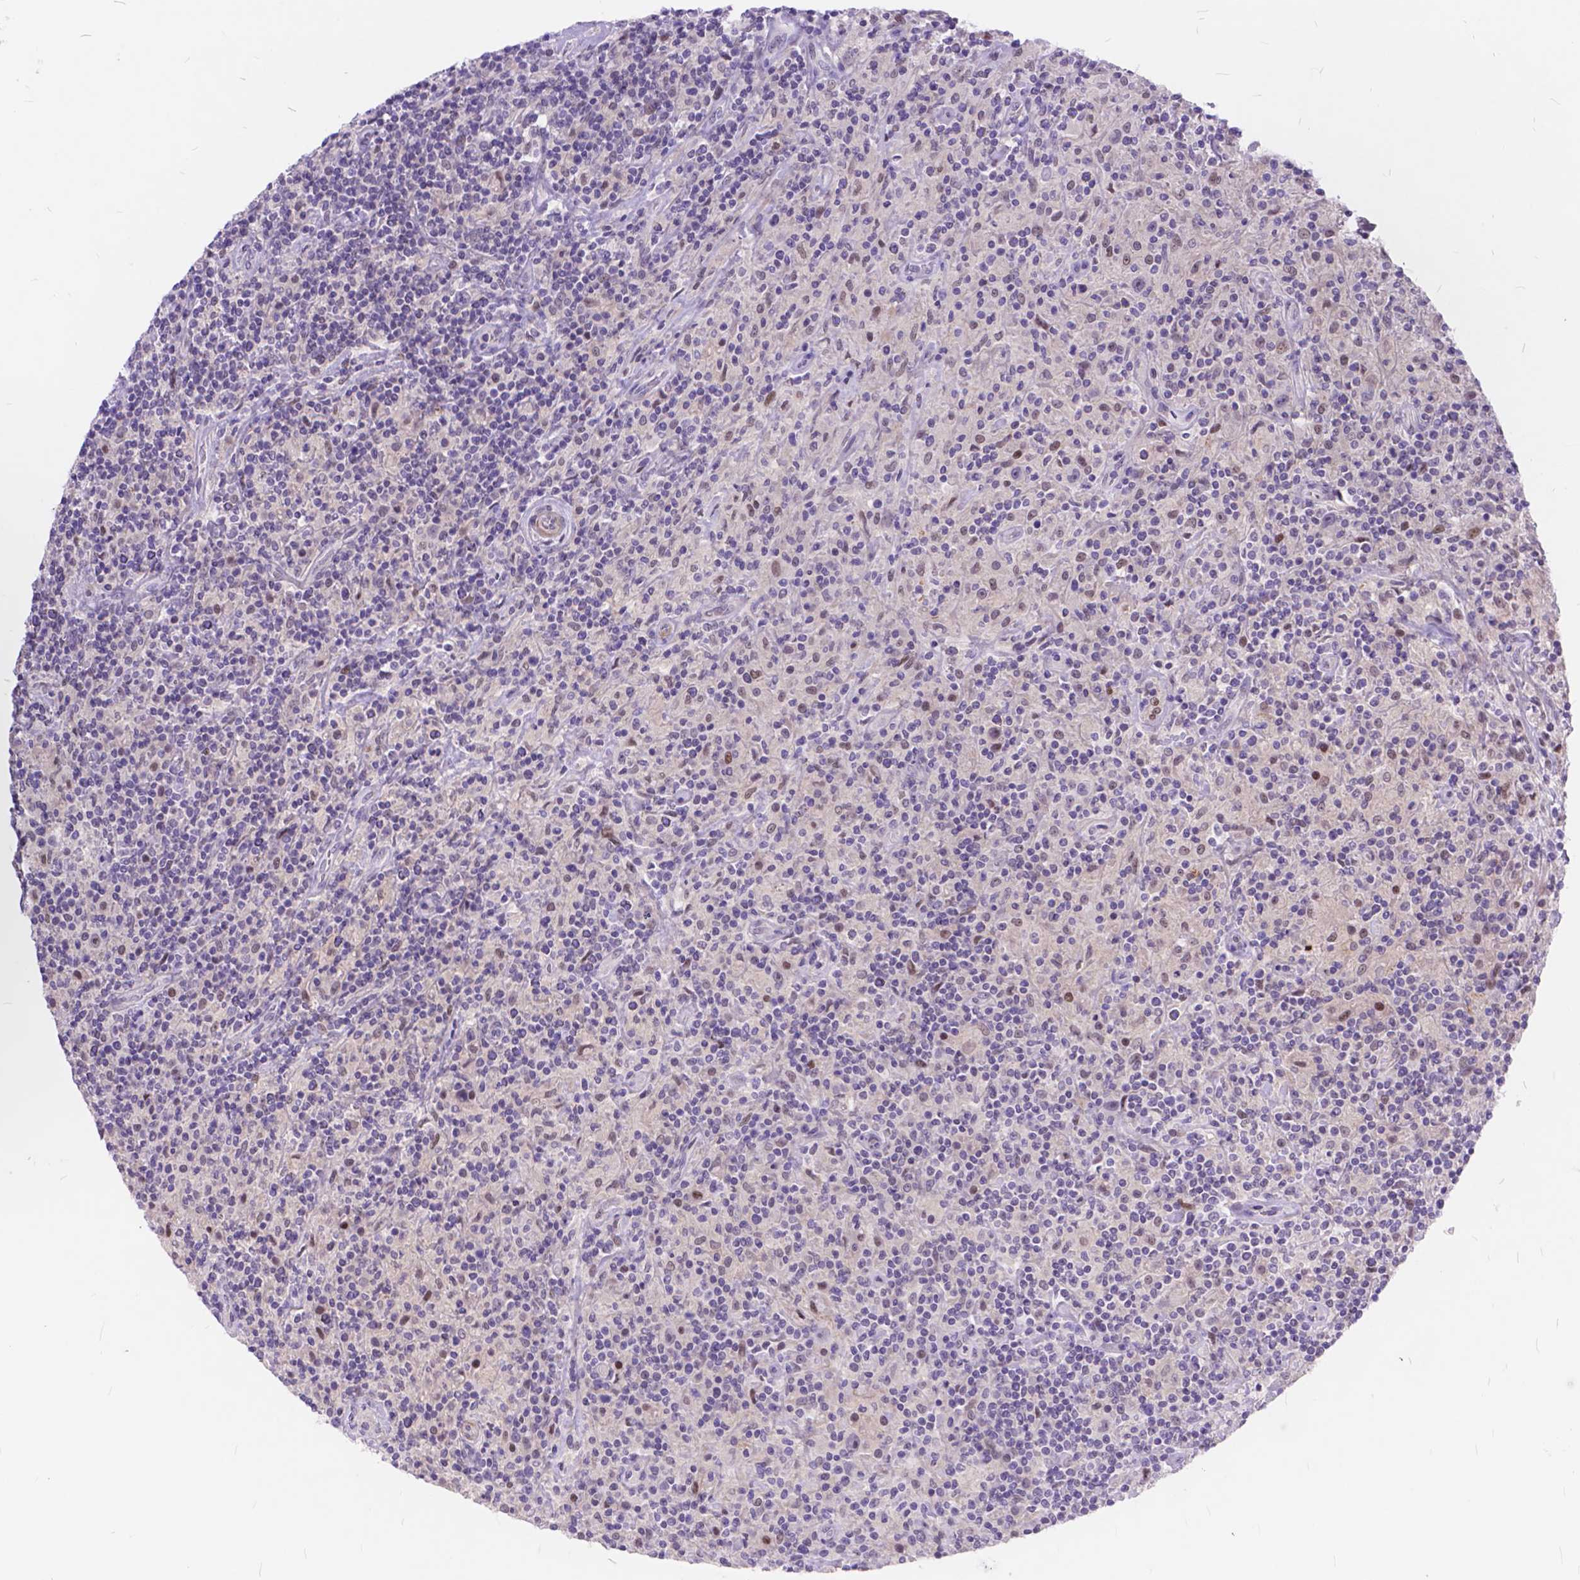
{"staining": {"intensity": "negative", "quantity": "none", "location": "none"}, "tissue": "lymphoma", "cell_type": "Tumor cells", "image_type": "cancer", "snomed": [{"axis": "morphology", "description": "Hodgkin's disease, NOS"}, {"axis": "topography", "description": "Lymph node"}], "caption": "Human lymphoma stained for a protein using immunohistochemistry (IHC) exhibits no expression in tumor cells.", "gene": "MAN2C1", "patient": {"sex": "male", "age": 70}}